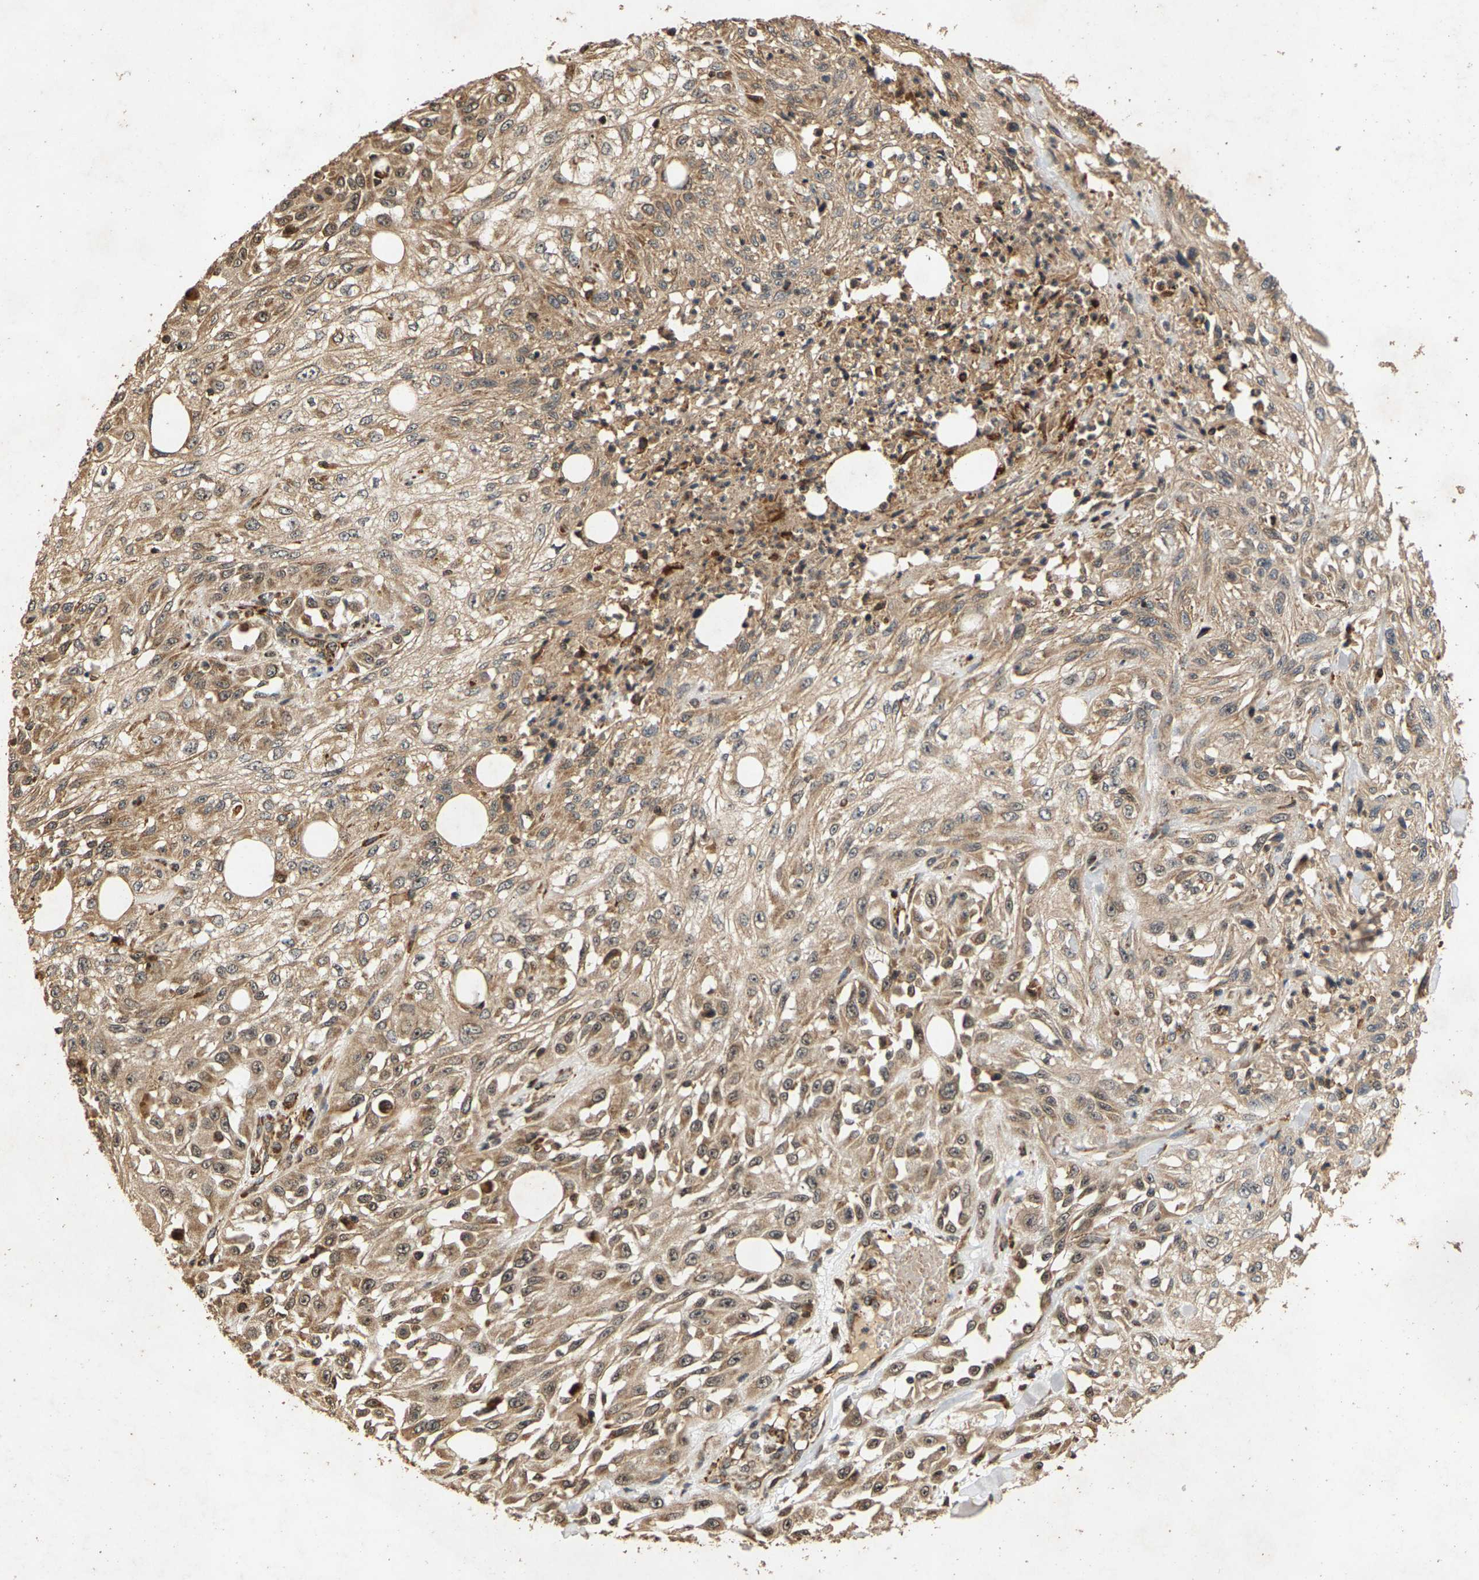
{"staining": {"intensity": "weak", "quantity": ">75%", "location": "cytoplasmic/membranous"}, "tissue": "skin cancer", "cell_type": "Tumor cells", "image_type": "cancer", "snomed": [{"axis": "morphology", "description": "Squamous cell carcinoma, NOS"}, {"axis": "morphology", "description": "Squamous cell carcinoma, metastatic, NOS"}, {"axis": "topography", "description": "Skin"}, {"axis": "topography", "description": "Lymph node"}], "caption": "Skin cancer (metastatic squamous cell carcinoma) was stained to show a protein in brown. There is low levels of weak cytoplasmic/membranous staining in approximately >75% of tumor cells. The staining was performed using DAB (3,3'-diaminobenzidine) to visualize the protein expression in brown, while the nuclei were stained in blue with hematoxylin (Magnification: 20x).", "gene": "CIDEC", "patient": {"sex": "male", "age": 75}}